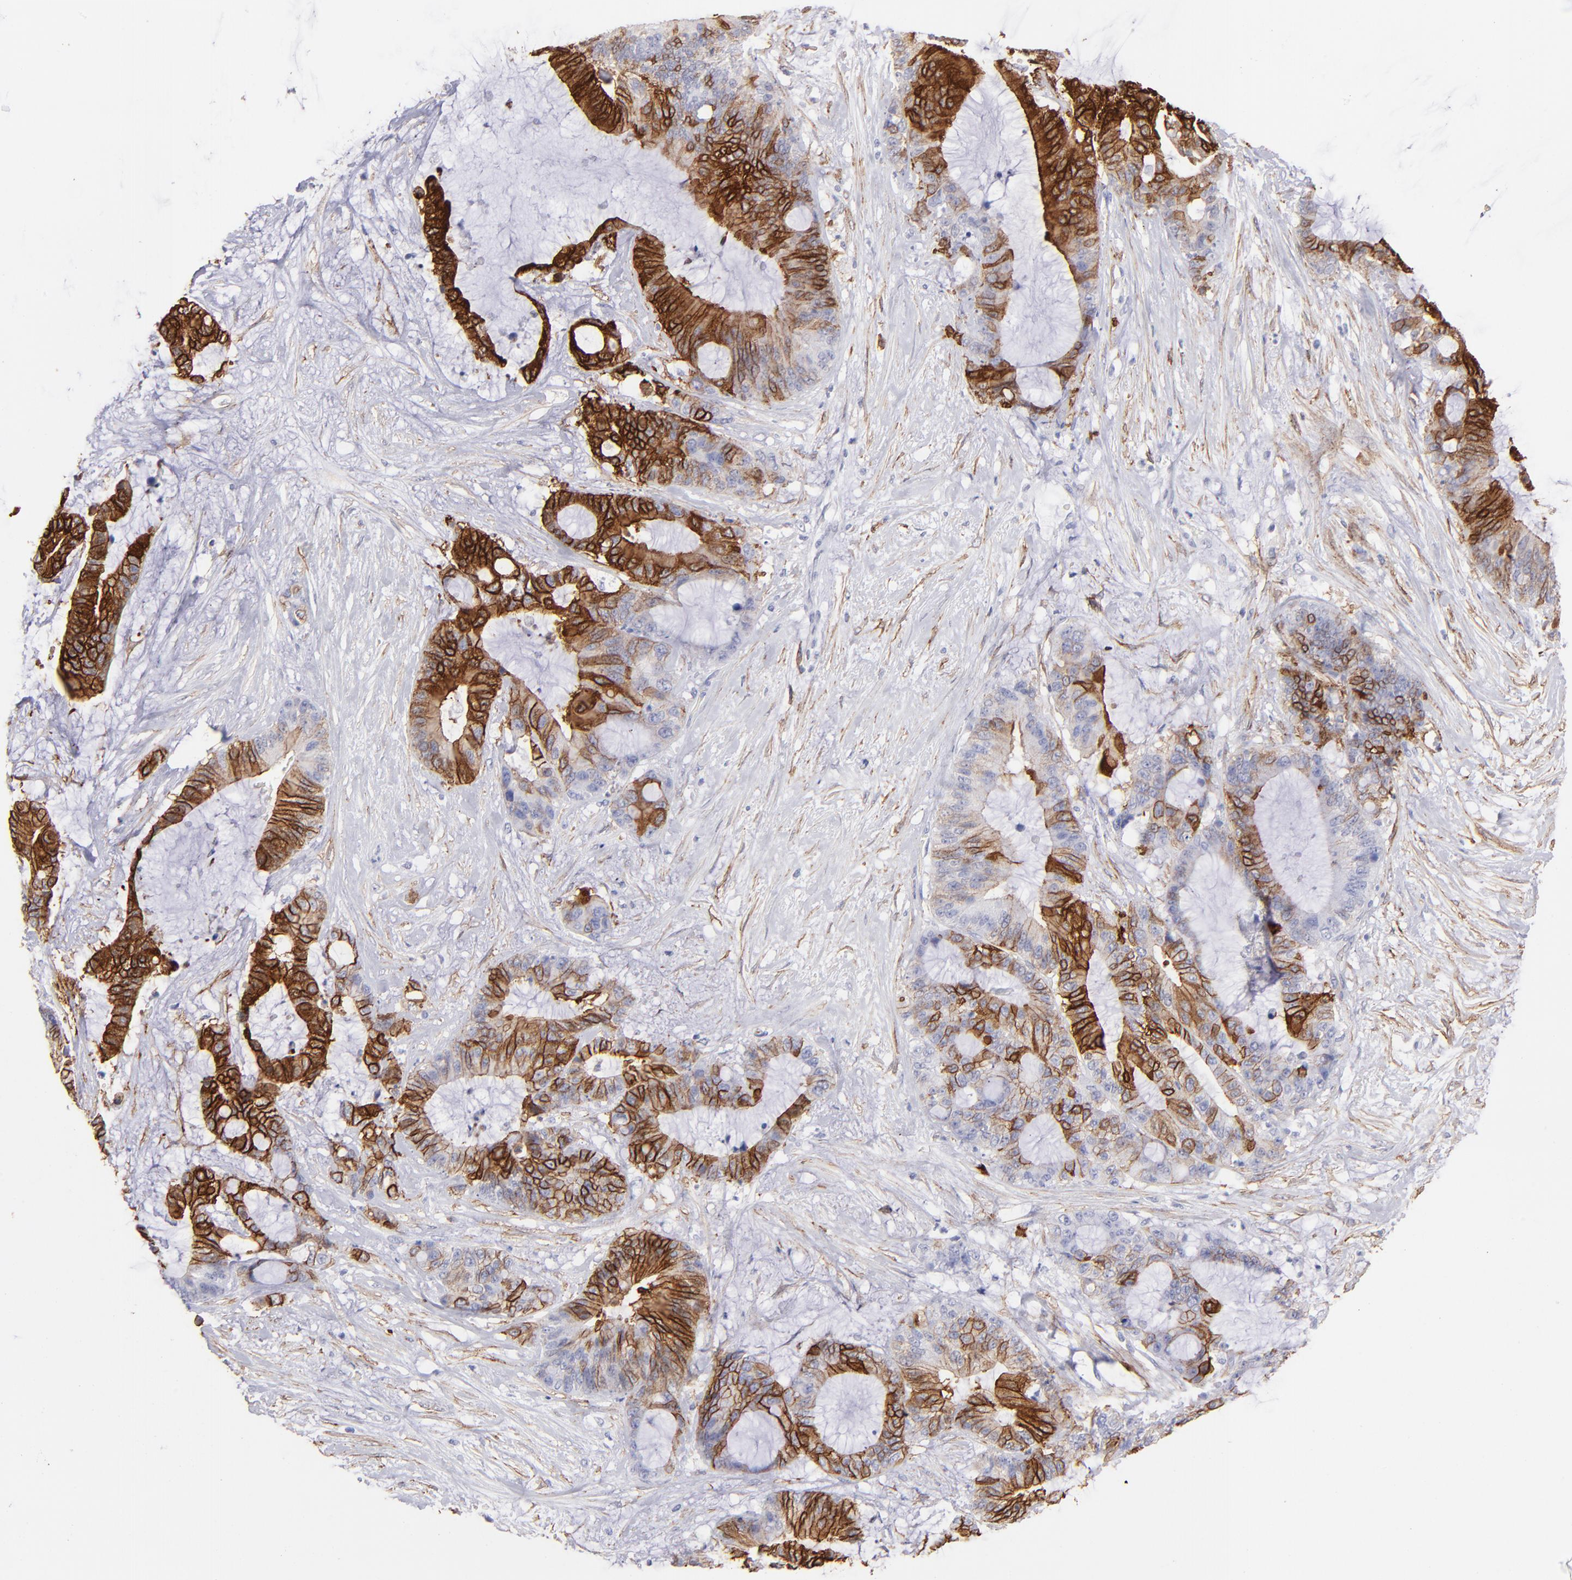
{"staining": {"intensity": "strong", "quantity": ">75%", "location": "cytoplasmic/membranous"}, "tissue": "liver cancer", "cell_type": "Tumor cells", "image_type": "cancer", "snomed": [{"axis": "morphology", "description": "Cholangiocarcinoma"}, {"axis": "topography", "description": "Liver"}], "caption": "Tumor cells show high levels of strong cytoplasmic/membranous staining in about >75% of cells in human liver cholangiocarcinoma.", "gene": "AHNAK2", "patient": {"sex": "female", "age": 73}}